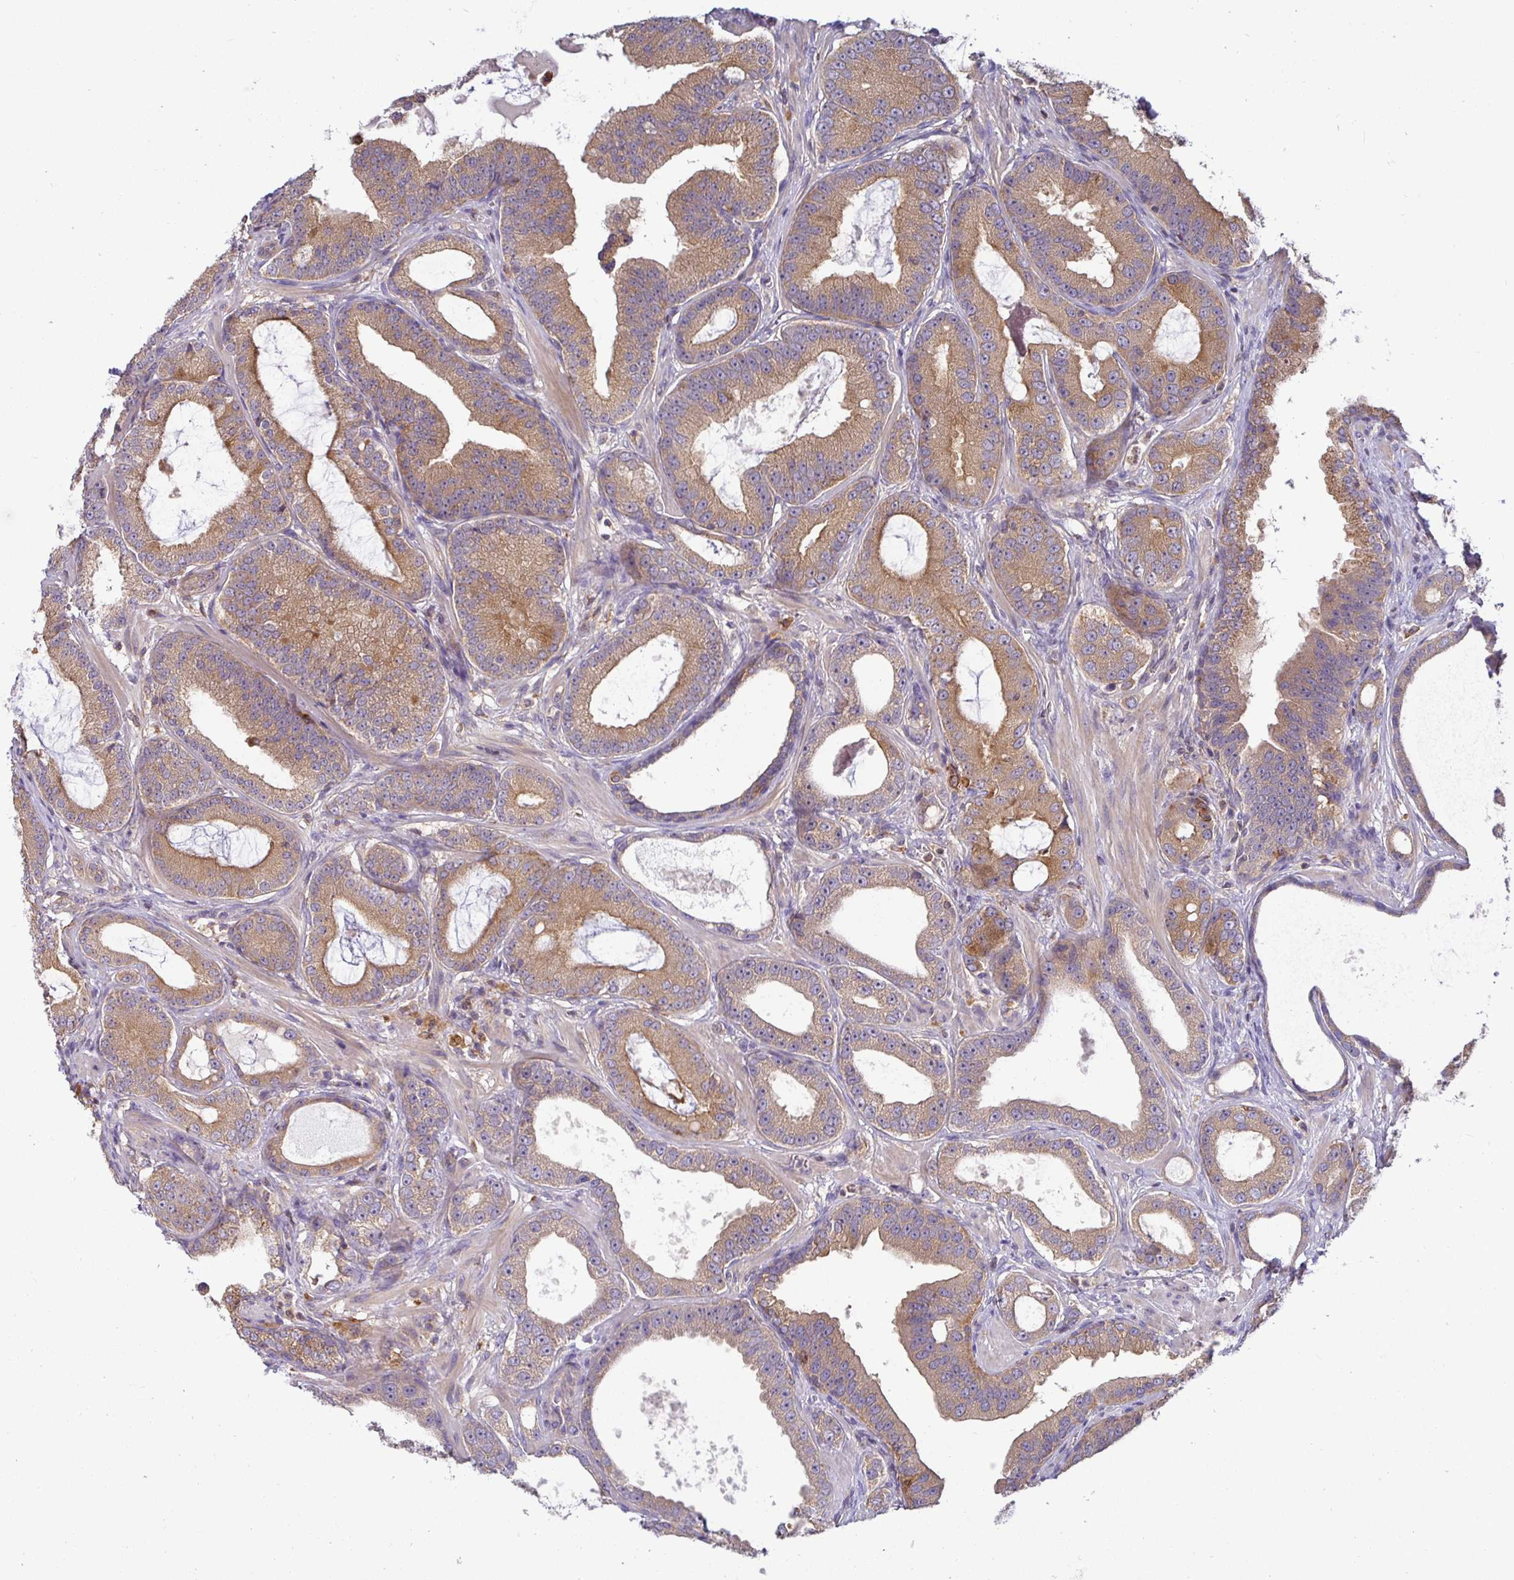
{"staining": {"intensity": "moderate", "quantity": ">75%", "location": "cytoplasmic/membranous"}, "tissue": "prostate cancer", "cell_type": "Tumor cells", "image_type": "cancer", "snomed": [{"axis": "morphology", "description": "Adenocarcinoma, High grade"}, {"axis": "topography", "description": "Prostate"}], "caption": "Tumor cells exhibit medium levels of moderate cytoplasmic/membranous expression in about >75% of cells in prostate adenocarcinoma (high-grade).", "gene": "ATP6V1F", "patient": {"sex": "male", "age": 65}}